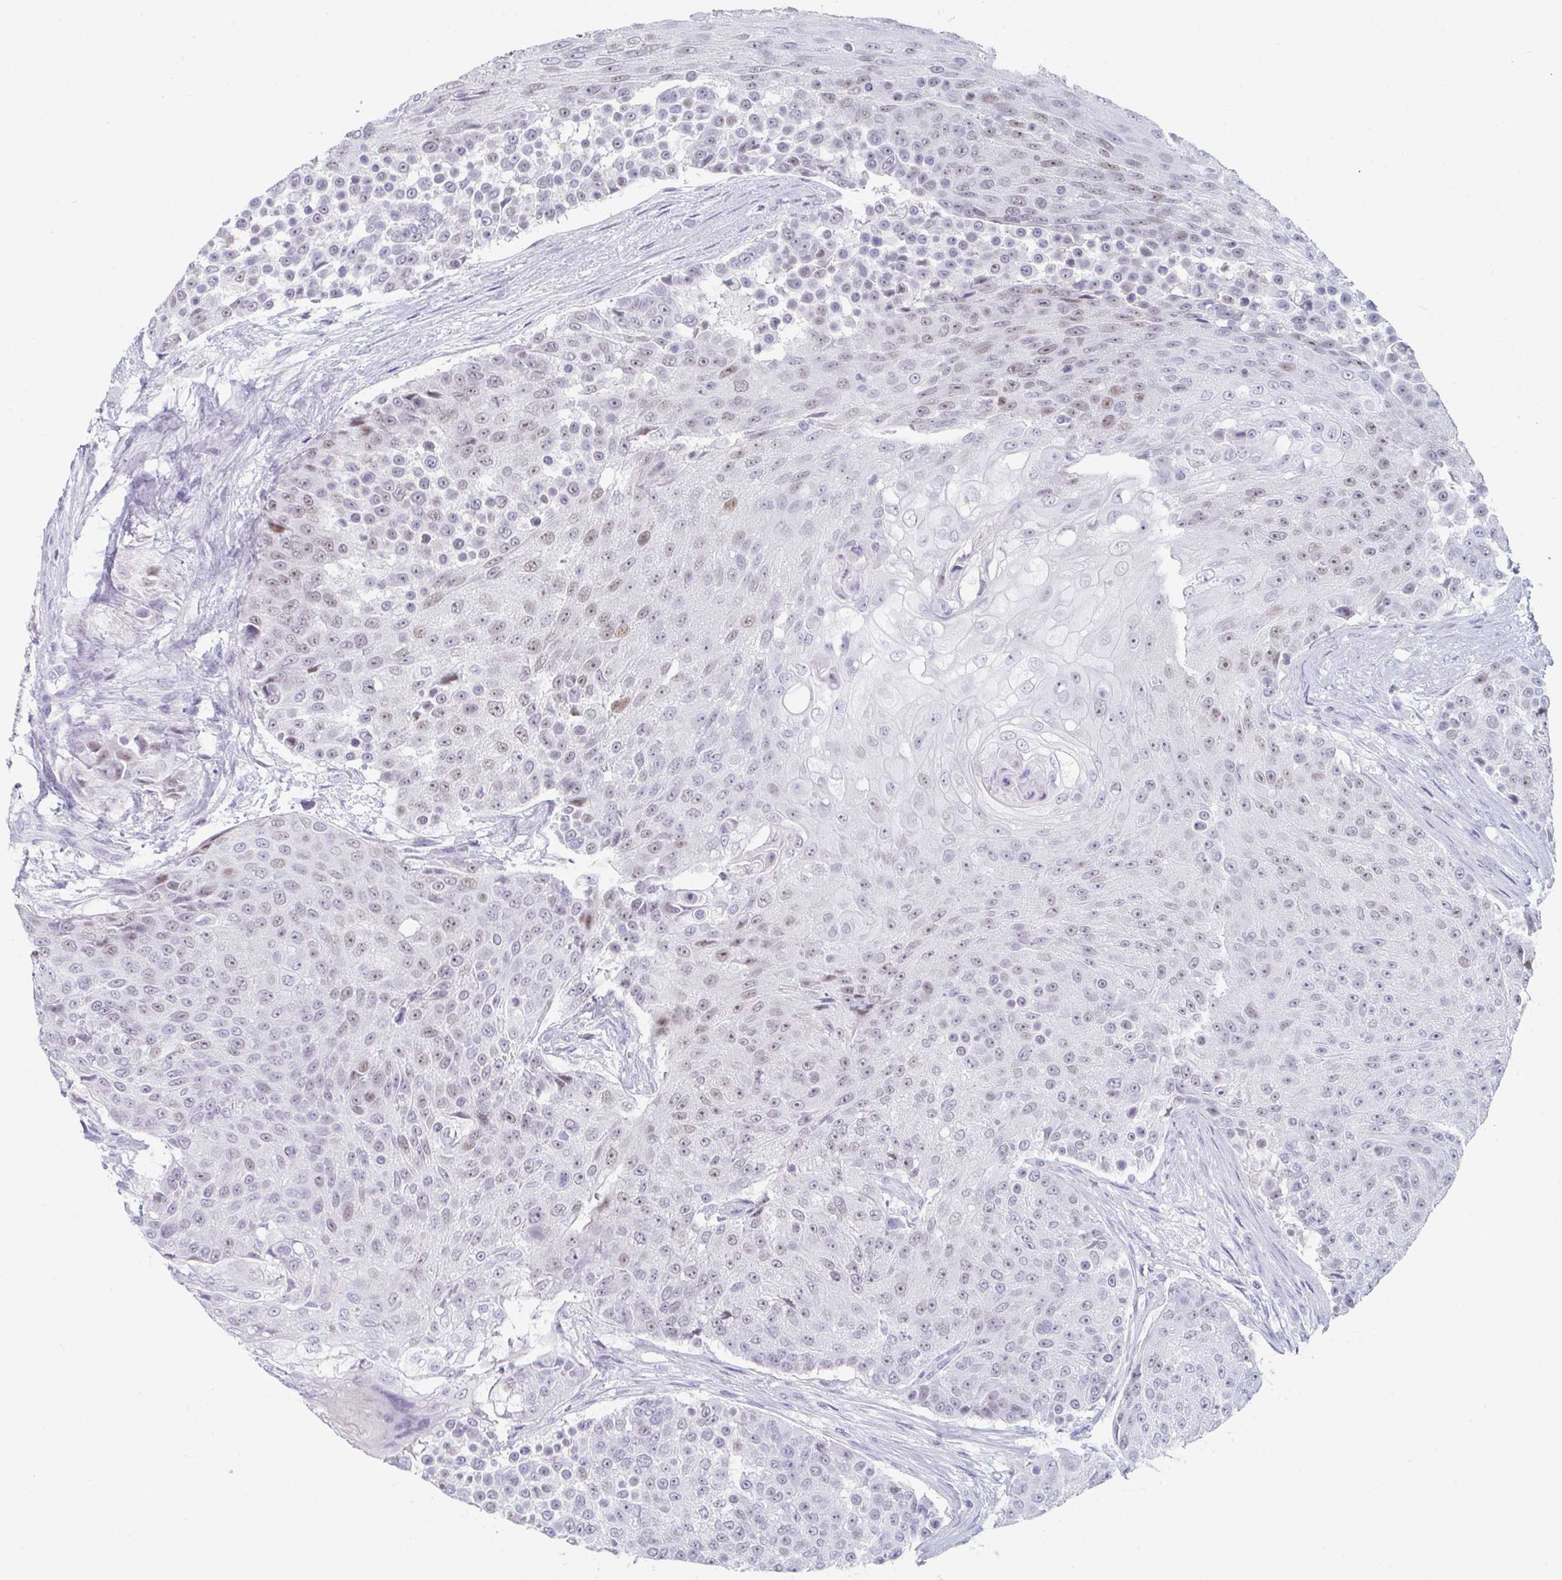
{"staining": {"intensity": "weak", "quantity": "25%-75%", "location": "nuclear"}, "tissue": "urothelial cancer", "cell_type": "Tumor cells", "image_type": "cancer", "snomed": [{"axis": "morphology", "description": "Urothelial carcinoma, High grade"}, {"axis": "topography", "description": "Urinary bladder"}], "caption": "A brown stain shows weak nuclear positivity of a protein in human urothelial carcinoma (high-grade) tumor cells.", "gene": "RUBCN", "patient": {"sex": "female", "age": 63}}